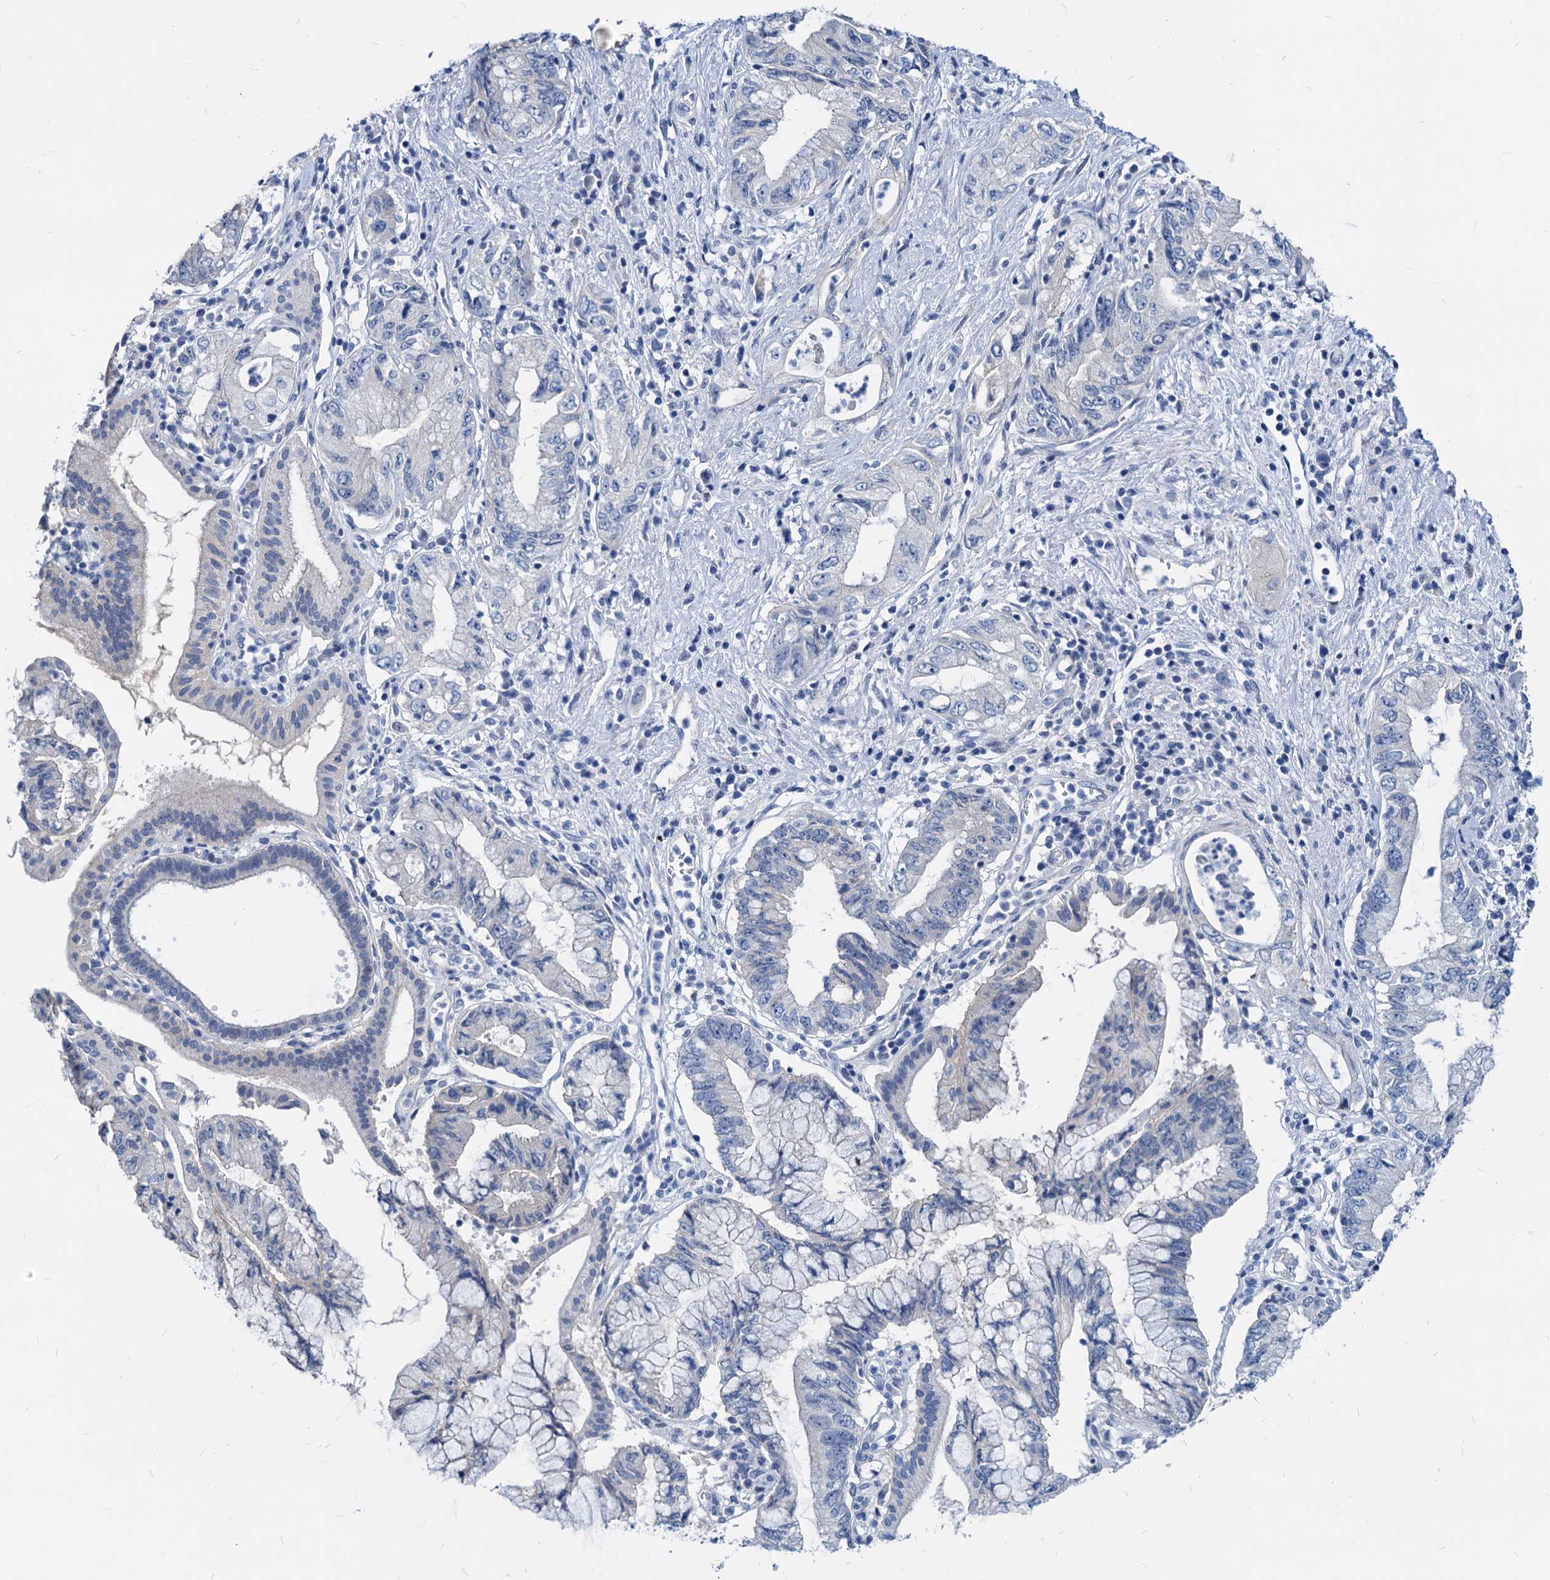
{"staining": {"intensity": "negative", "quantity": "none", "location": "none"}, "tissue": "pancreatic cancer", "cell_type": "Tumor cells", "image_type": "cancer", "snomed": [{"axis": "morphology", "description": "Adenocarcinoma, NOS"}, {"axis": "topography", "description": "Pancreas"}], "caption": "Tumor cells show no significant expression in pancreatic cancer.", "gene": "HSF2", "patient": {"sex": "female", "age": 73}}